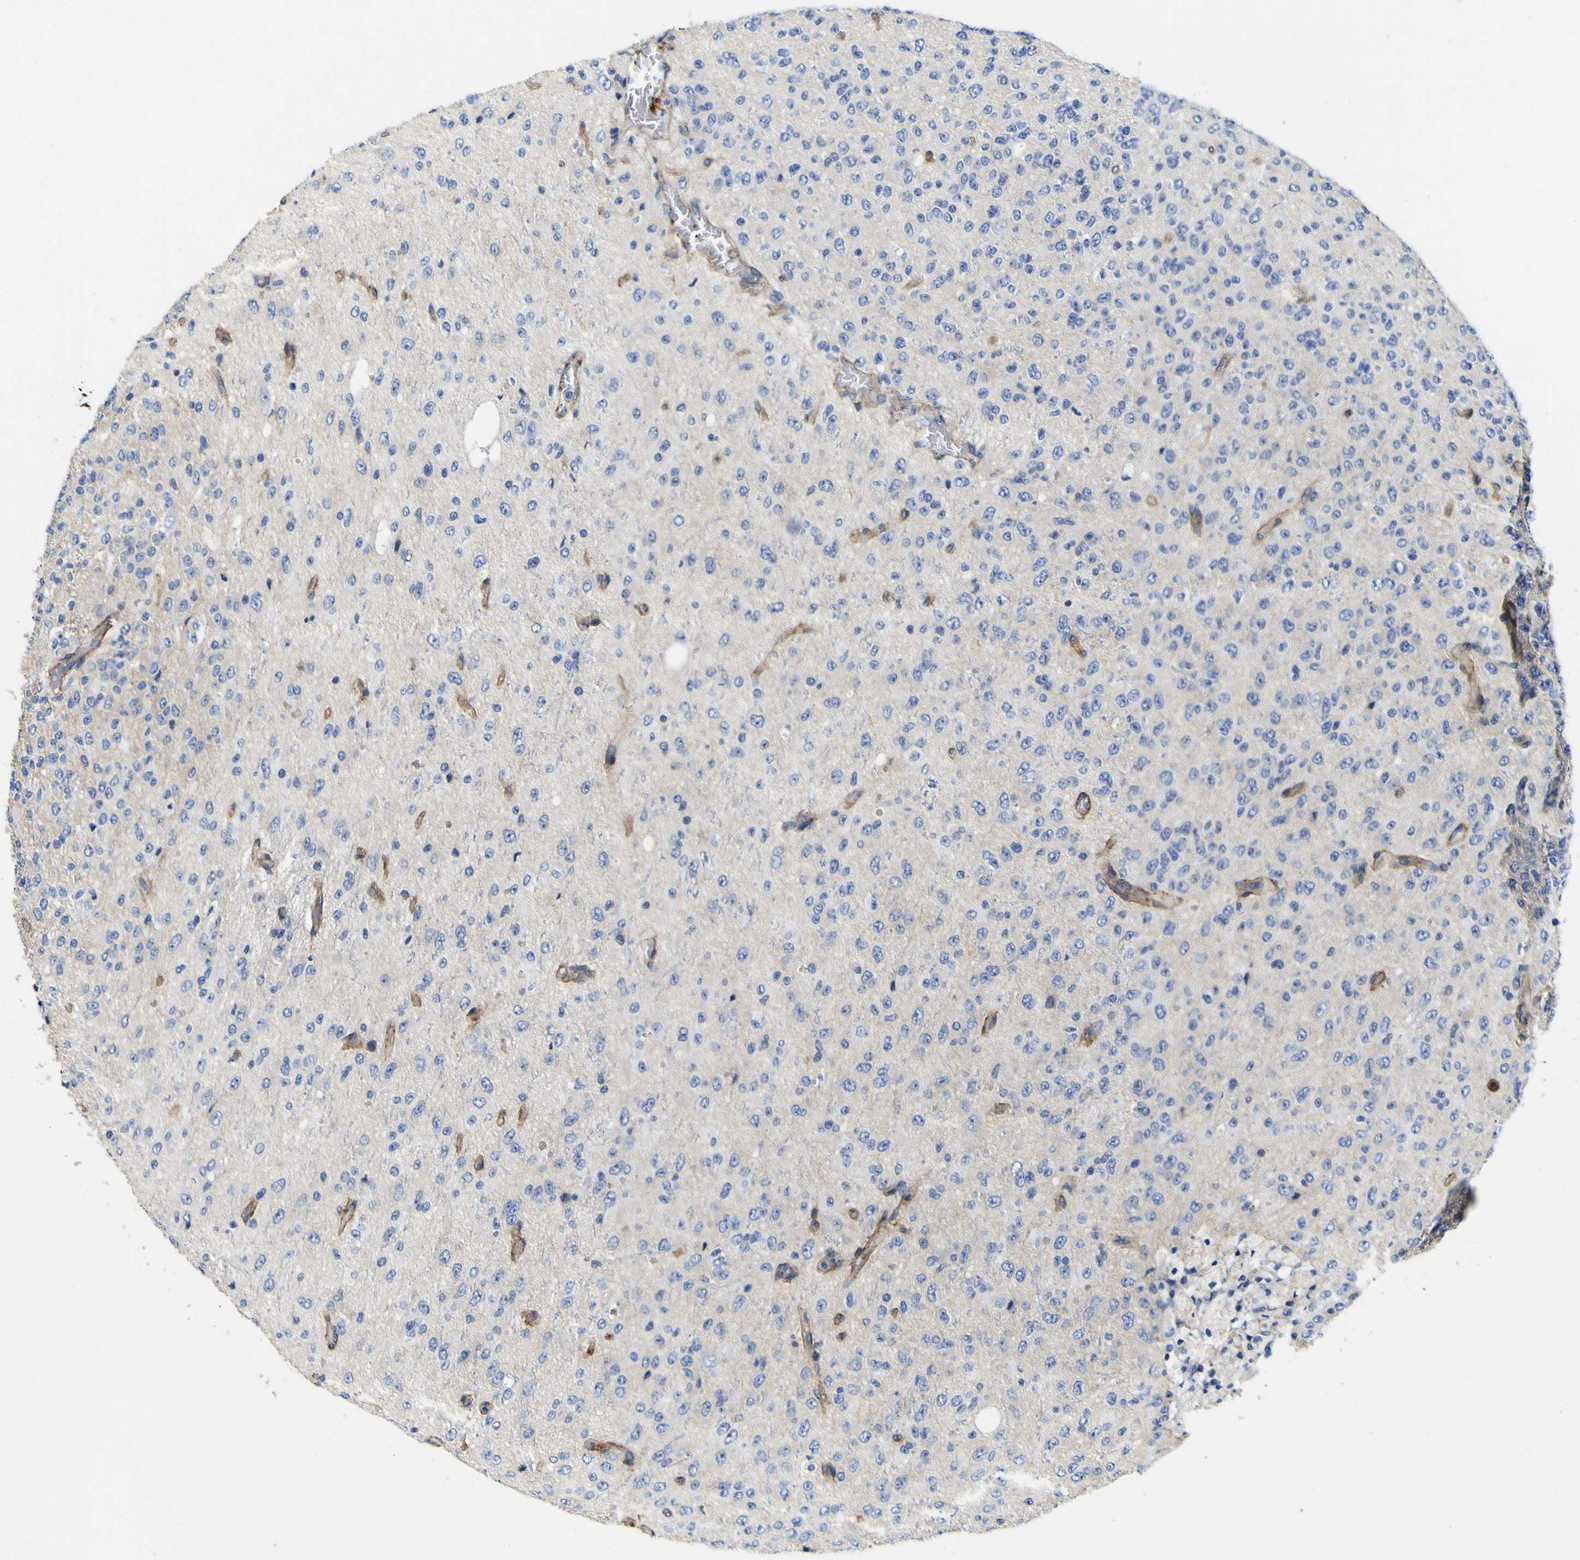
{"staining": {"intensity": "negative", "quantity": "none", "location": "none"}, "tissue": "glioma", "cell_type": "Tumor cells", "image_type": "cancer", "snomed": [{"axis": "morphology", "description": "Glioma, malignant, High grade"}, {"axis": "topography", "description": "pancreas cauda"}], "caption": "Immunohistochemistry (IHC) image of neoplastic tissue: high-grade glioma (malignant) stained with DAB demonstrates no significant protein expression in tumor cells.", "gene": "CD151", "patient": {"sex": "male", "age": 60}}